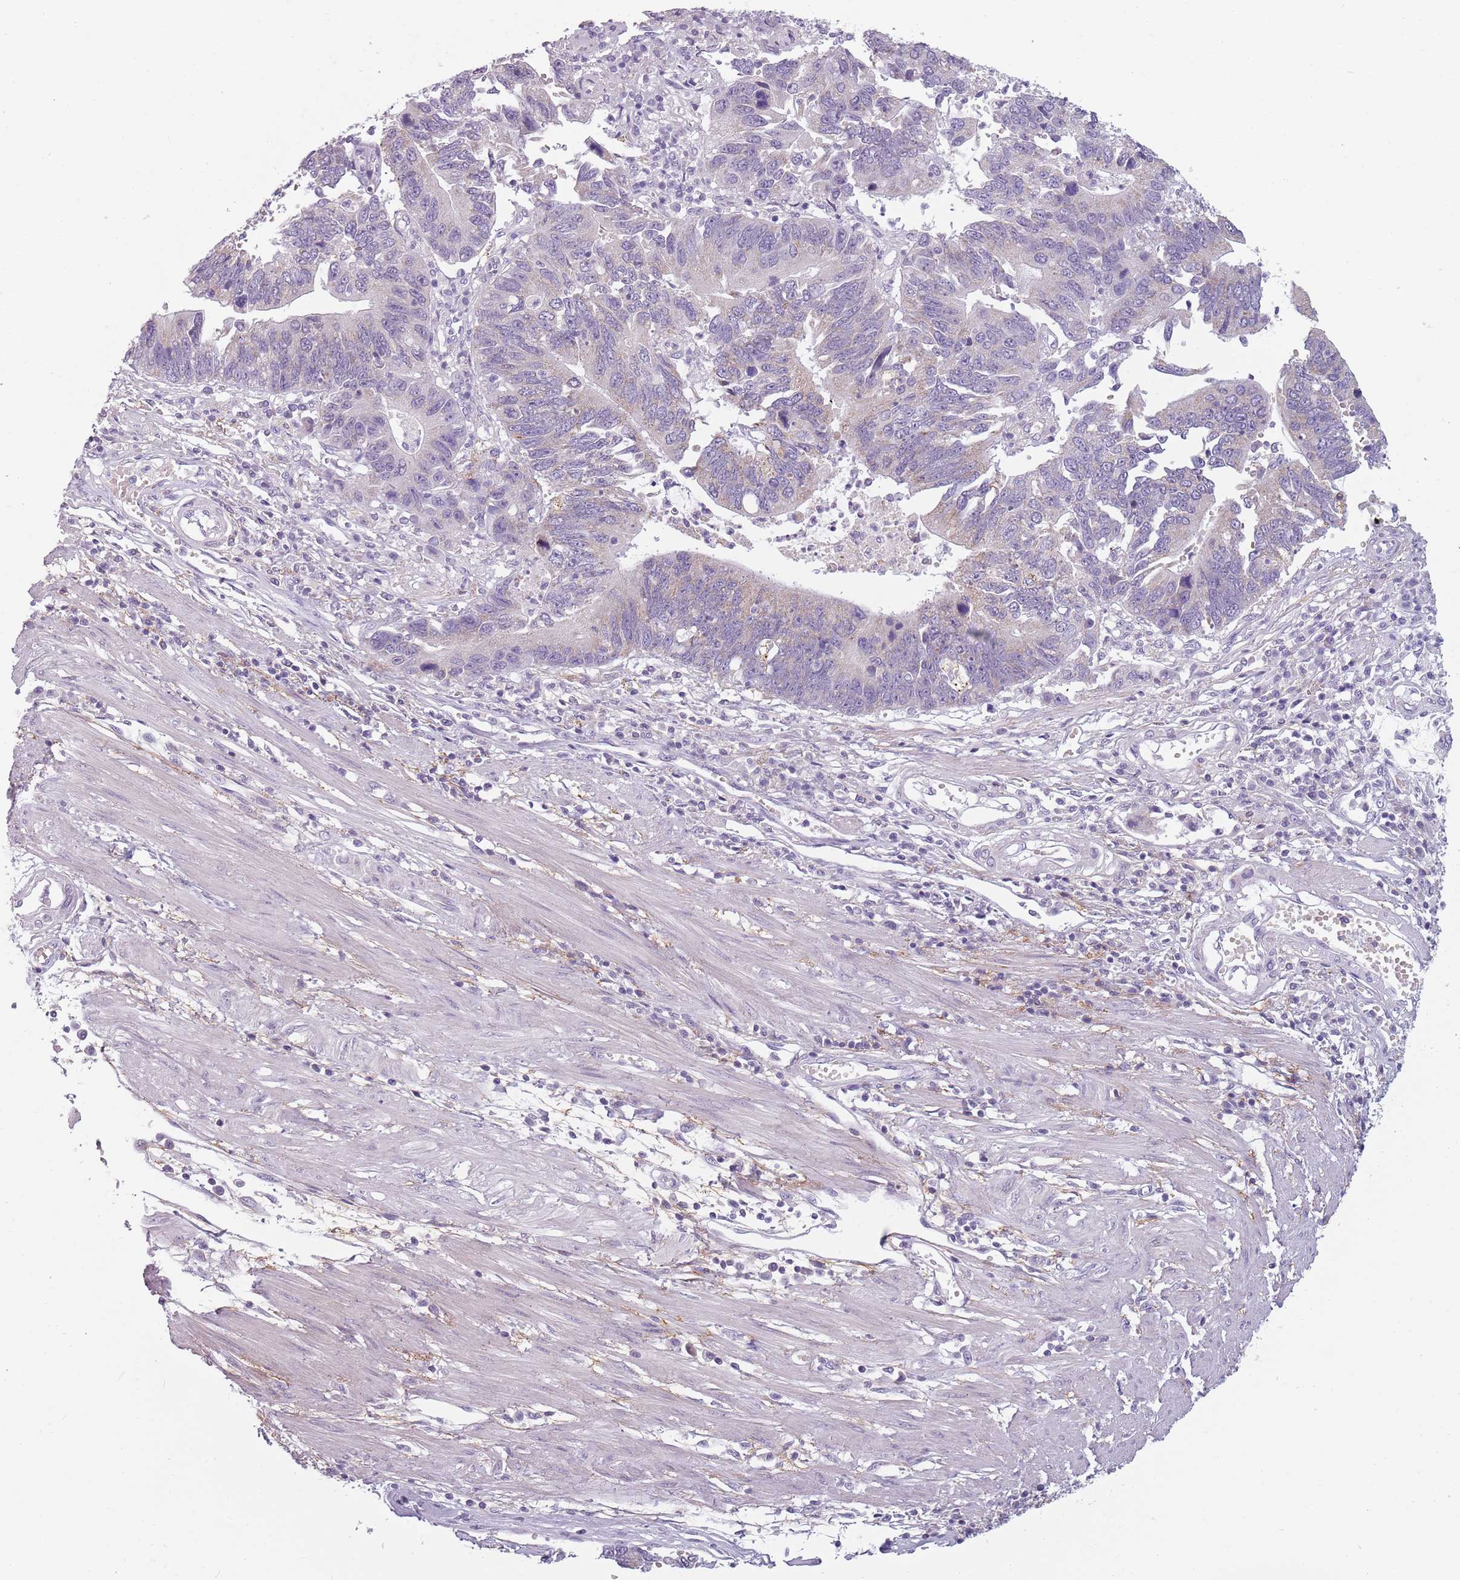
{"staining": {"intensity": "negative", "quantity": "none", "location": "none"}, "tissue": "stomach cancer", "cell_type": "Tumor cells", "image_type": "cancer", "snomed": [{"axis": "morphology", "description": "Adenocarcinoma, NOS"}, {"axis": "topography", "description": "Stomach"}], "caption": "DAB immunohistochemical staining of adenocarcinoma (stomach) demonstrates no significant positivity in tumor cells.", "gene": "MEGF8", "patient": {"sex": "male", "age": 59}}